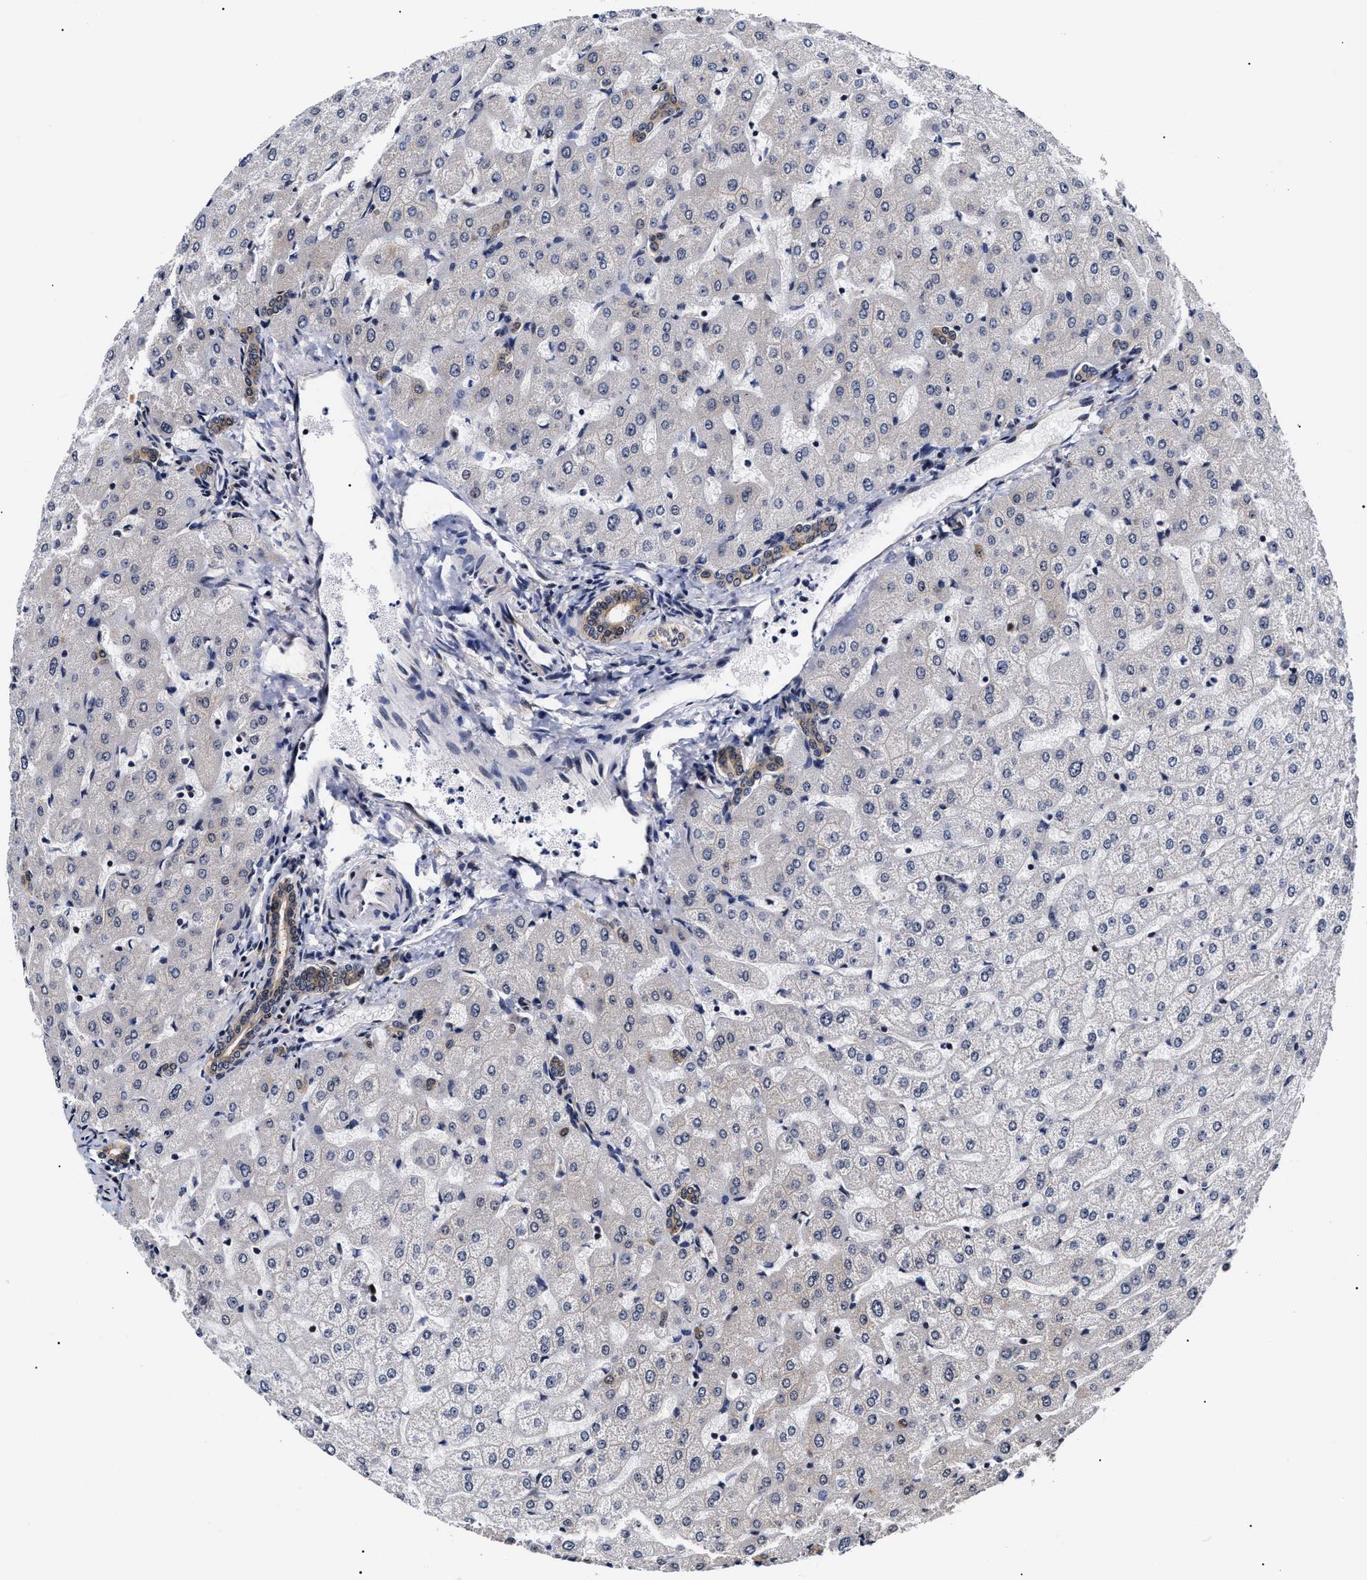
{"staining": {"intensity": "moderate", "quantity": ">75%", "location": "cytoplasmic/membranous"}, "tissue": "liver", "cell_type": "Cholangiocytes", "image_type": "normal", "snomed": [{"axis": "morphology", "description": "Normal tissue, NOS"}, {"axis": "morphology", "description": "Fibrosis, NOS"}, {"axis": "topography", "description": "Liver"}], "caption": "High-power microscopy captured an immunohistochemistry micrograph of benign liver, revealing moderate cytoplasmic/membranous positivity in approximately >75% of cholangiocytes.", "gene": "BAG6", "patient": {"sex": "female", "age": 29}}